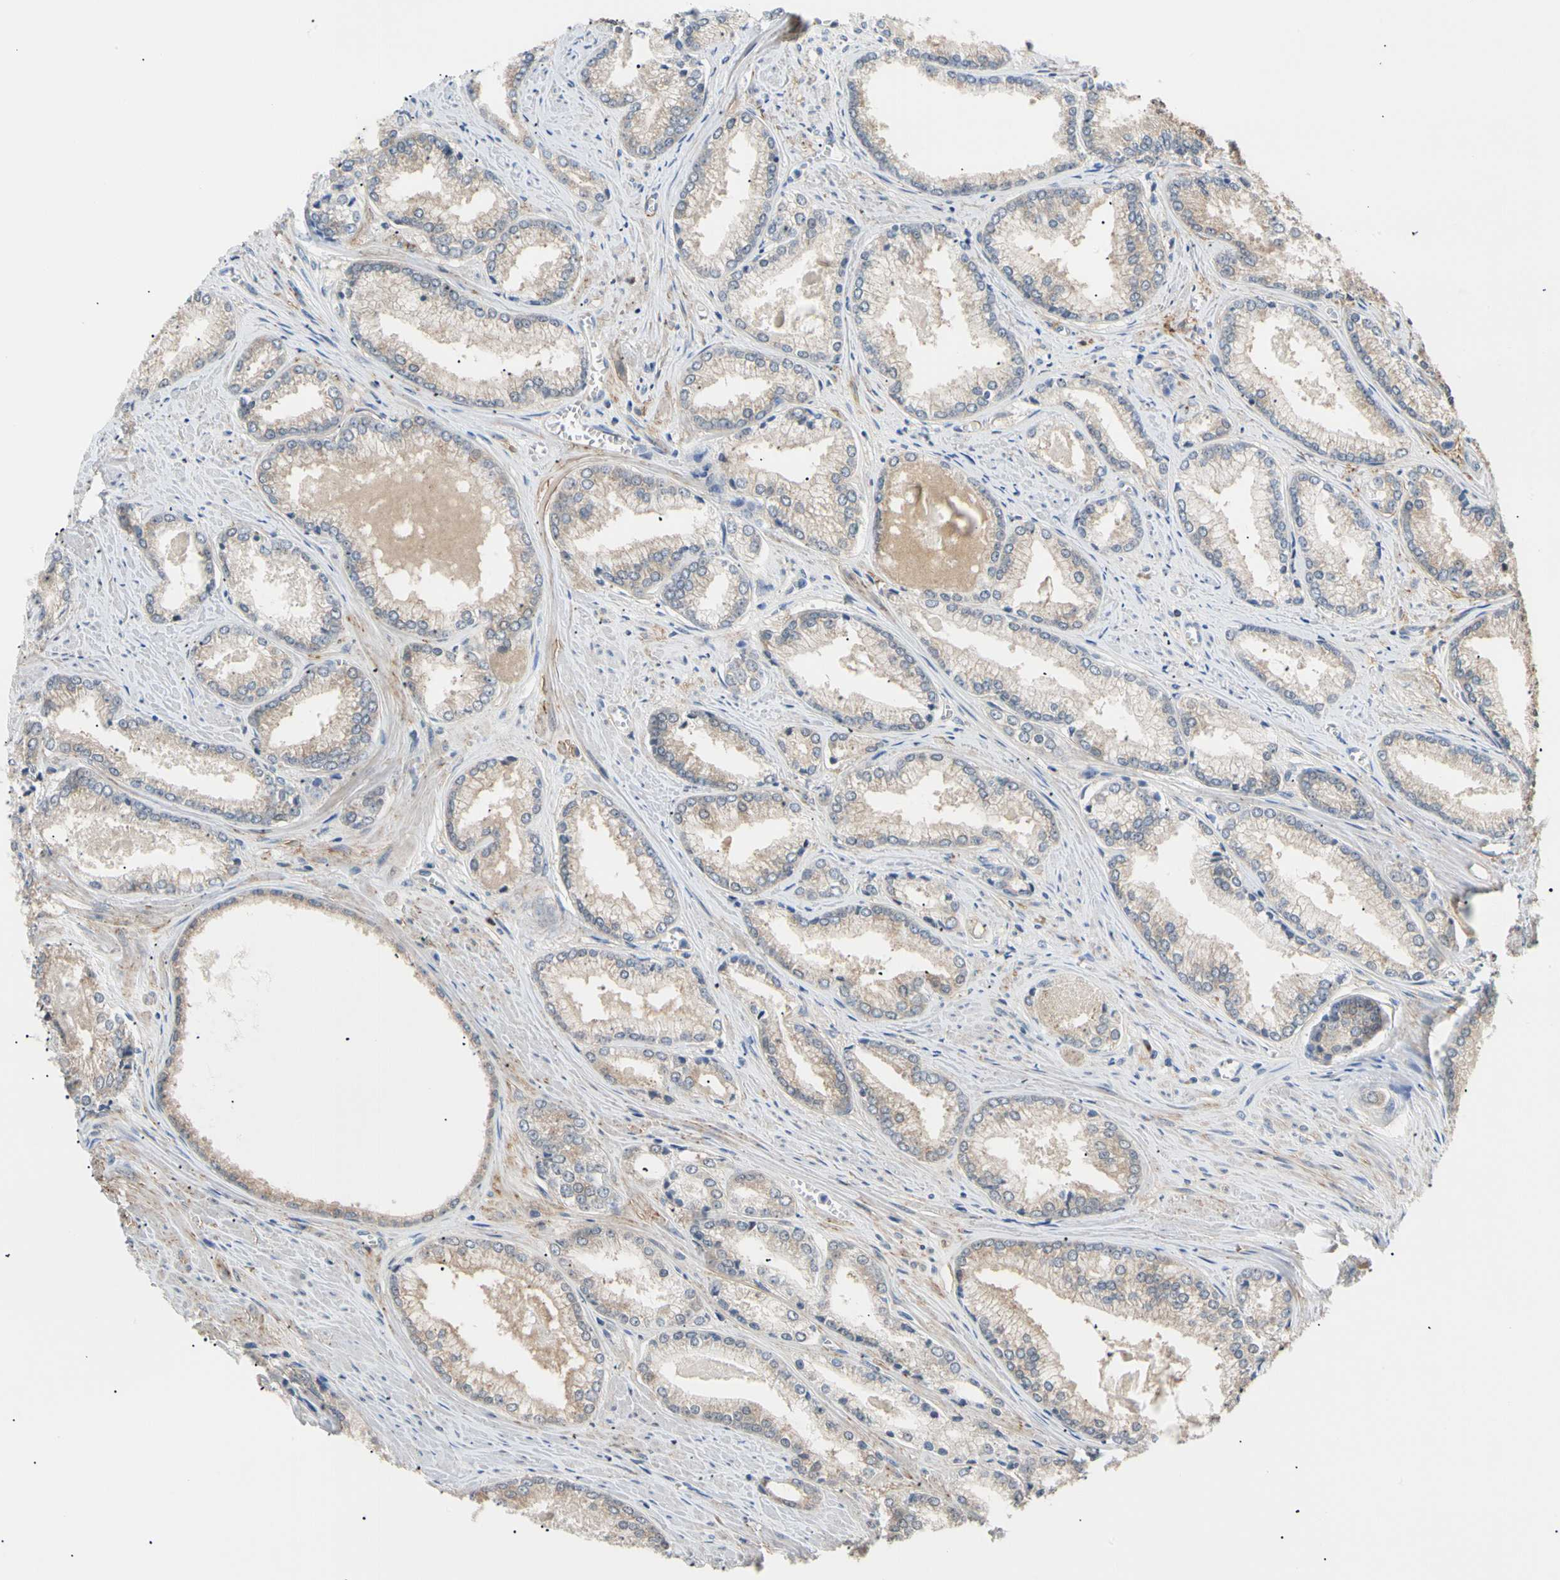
{"staining": {"intensity": "weak", "quantity": "25%-75%", "location": "cytoplasmic/membranous"}, "tissue": "prostate cancer", "cell_type": "Tumor cells", "image_type": "cancer", "snomed": [{"axis": "morphology", "description": "Adenocarcinoma, Low grade"}, {"axis": "topography", "description": "Prostate"}], "caption": "This photomicrograph reveals IHC staining of low-grade adenocarcinoma (prostate), with low weak cytoplasmic/membranous expression in about 25%-75% of tumor cells.", "gene": "SEC23B", "patient": {"sex": "male", "age": 64}}